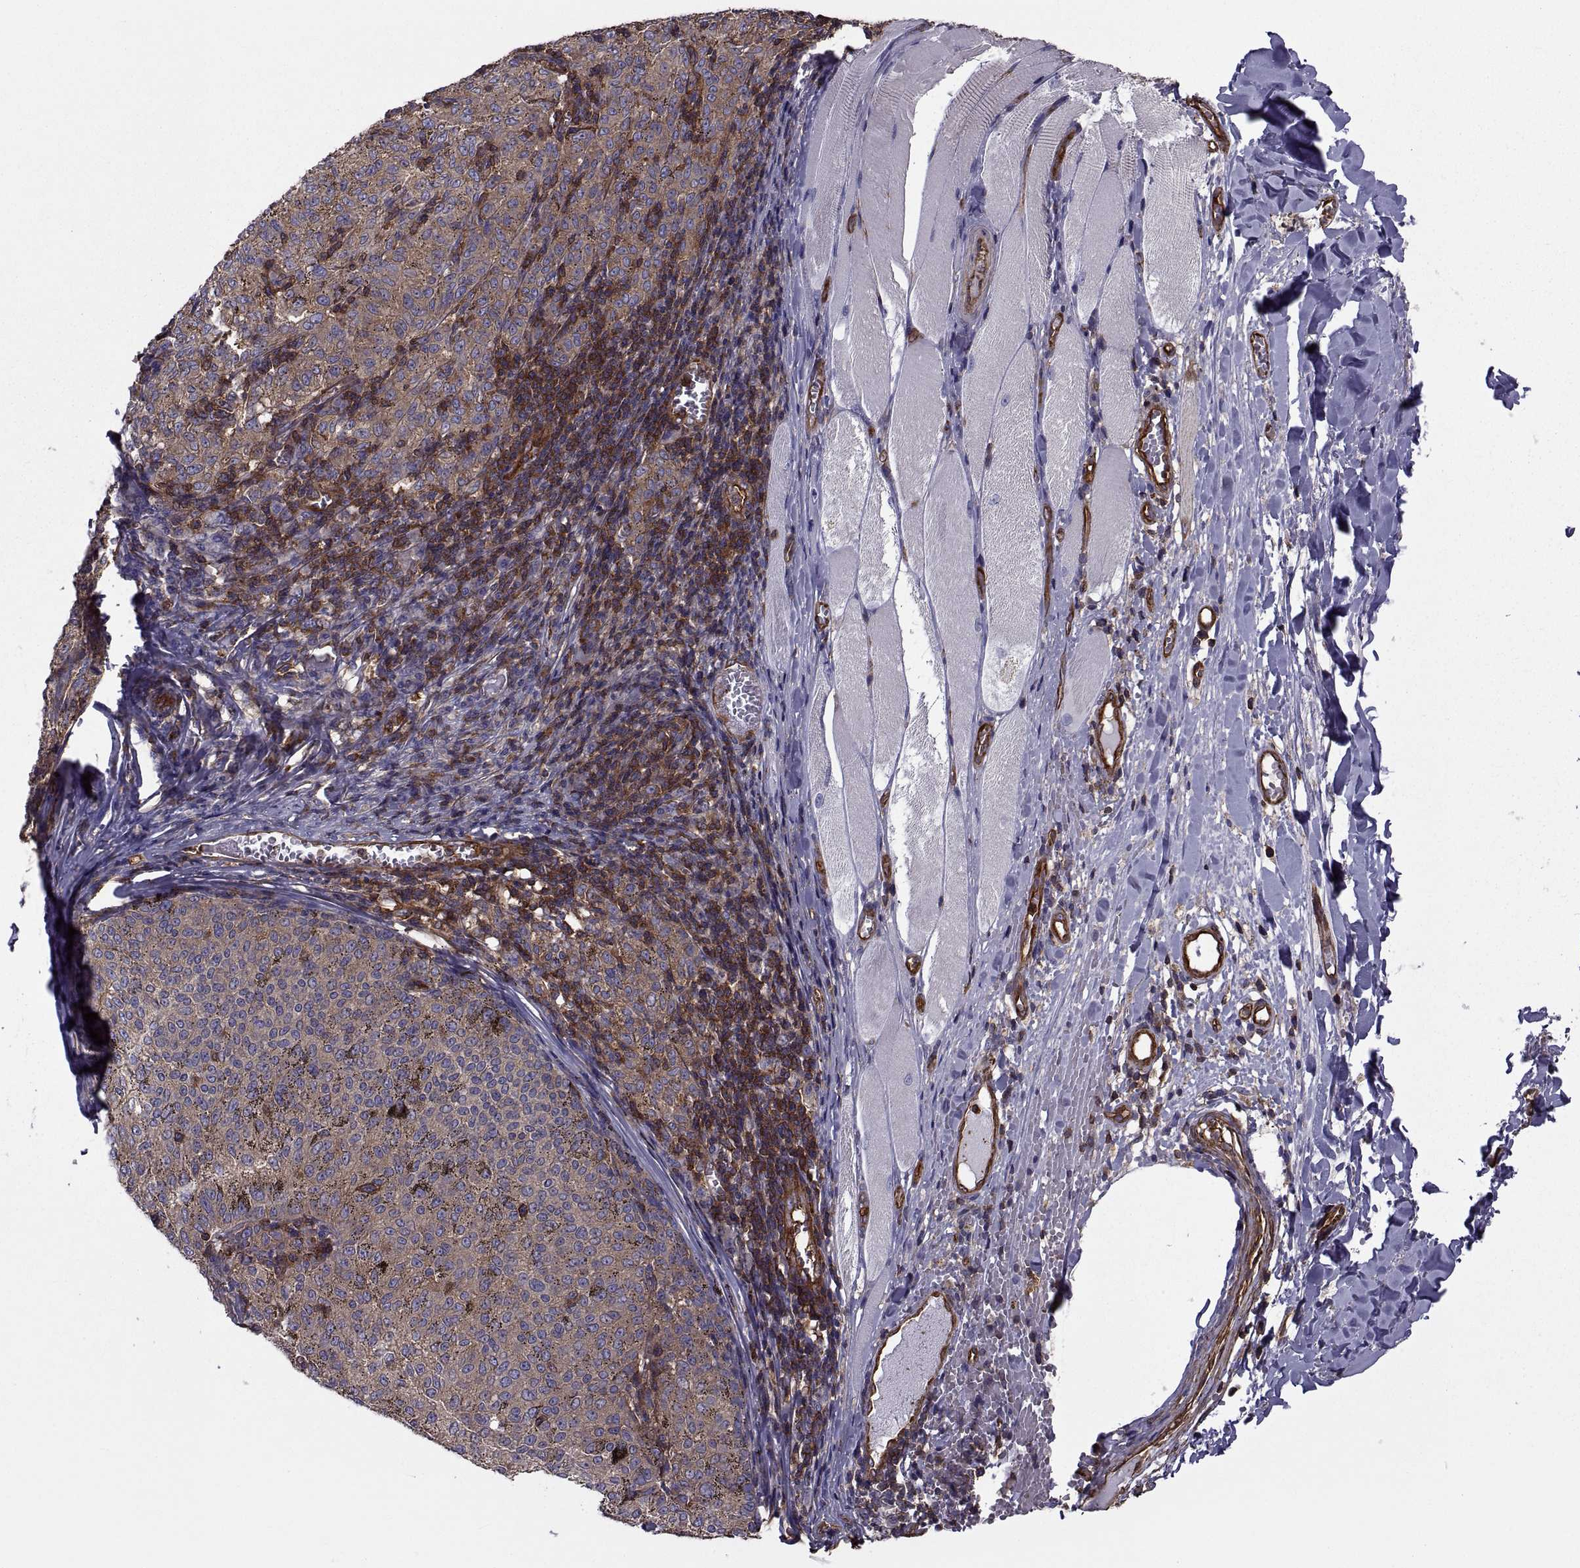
{"staining": {"intensity": "moderate", "quantity": ">75%", "location": "cytoplasmic/membranous"}, "tissue": "melanoma", "cell_type": "Tumor cells", "image_type": "cancer", "snomed": [{"axis": "morphology", "description": "Malignant melanoma, NOS"}, {"axis": "topography", "description": "Skin"}], "caption": "Melanoma stained with DAB (3,3'-diaminobenzidine) immunohistochemistry shows medium levels of moderate cytoplasmic/membranous positivity in about >75% of tumor cells.", "gene": "MYH9", "patient": {"sex": "female", "age": 72}}